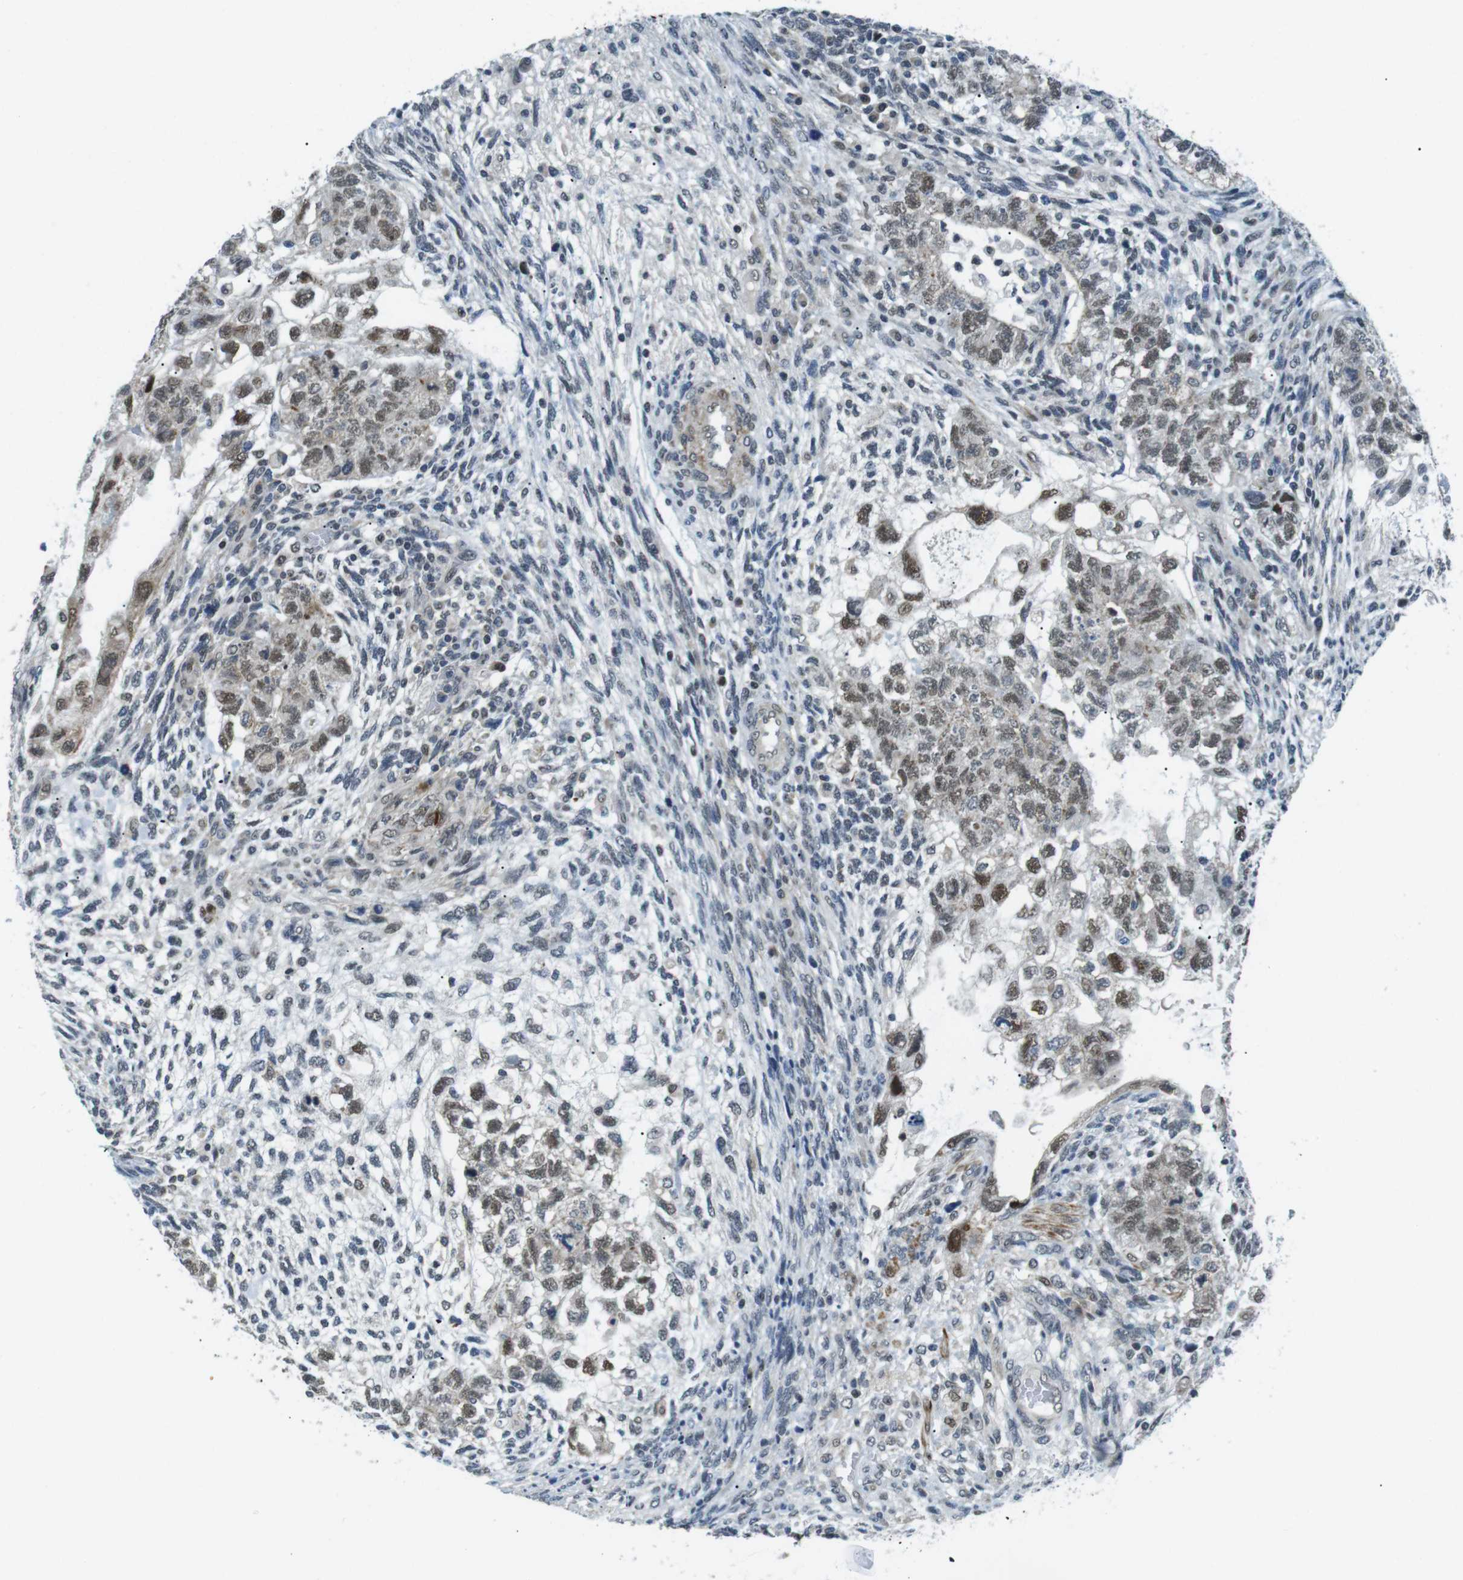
{"staining": {"intensity": "moderate", "quantity": ">75%", "location": "nuclear"}, "tissue": "testis cancer", "cell_type": "Tumor cells", "image_type": "cancer", "snomed": [{"axis": "morphology", "description": "Normal tissue, NOS"}, {"axis": "morphology", "description": "Carcinoma, Embryonal, NOS"}, {"axis": "topography", "description": "Testis"}], "caption": "Tumor cells reveal medium levels of moderate nuclear expression in approximately >75% of cells in human testis embryonal carcinoma.", "gene": "USP7", "patient": {"sex": "male", "age": 36}}